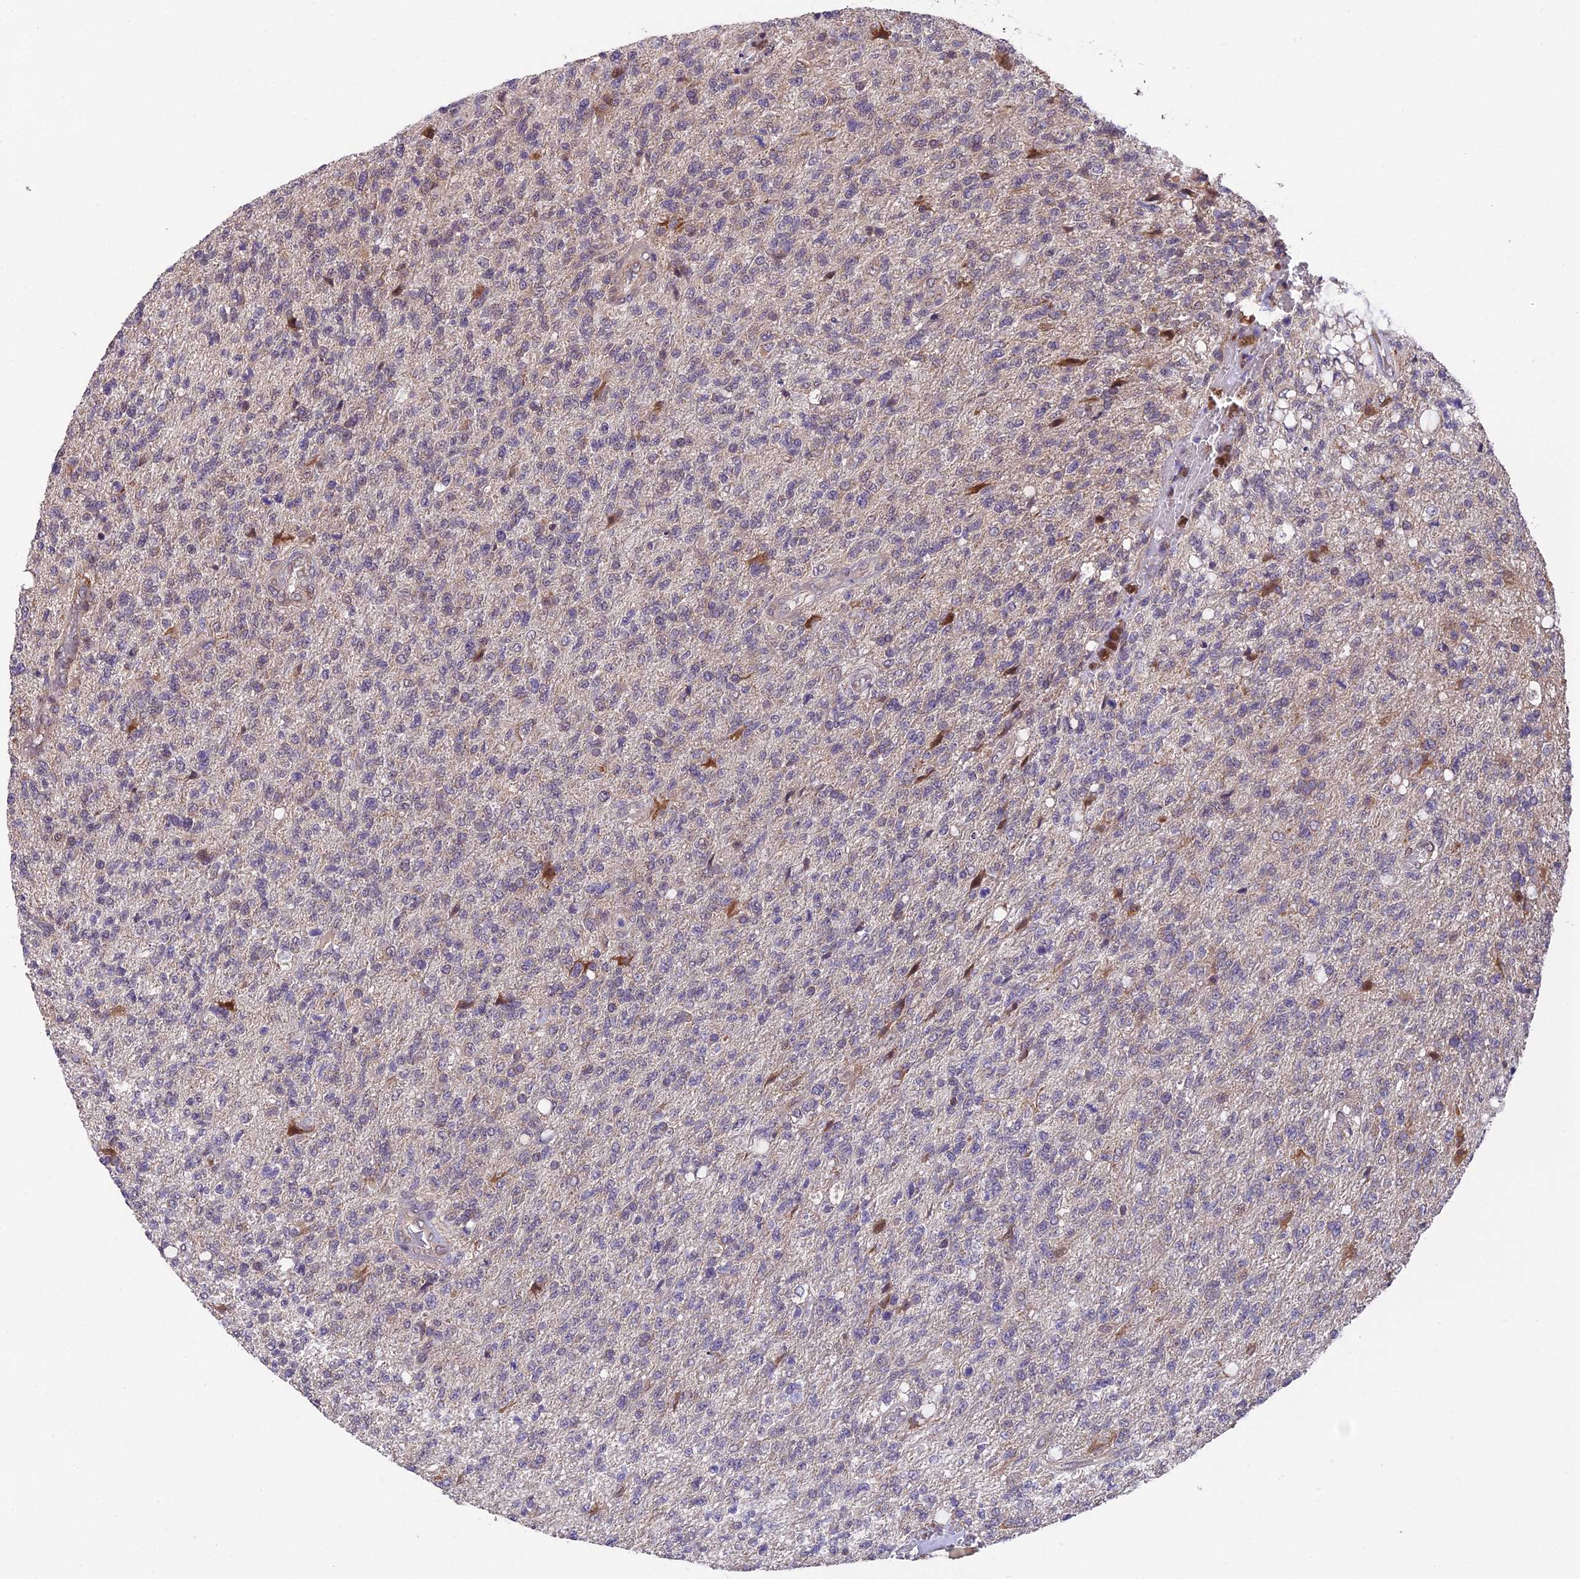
{"staining": {"intensity": "moderate", "quantity": "<25%", "location": "cytoplasmic/membranous"}, "tissue": "glioma", "cell_type": "Tumor cells", "image_type": "cancer", "snomed": [{"axis": "morphology", "description": "Glioma, malignant, High grade"}, {"axis": "topography", "description": "Brain"}], "caption": "The photomicrograph displays staining of glioma, revealing moderate cytoplasmic/membranous protein positivity (brown color) within tumor cells. (Brightfield microscopy of DAB IHC at high magnification).", "gene": "CYP2R1", "patient": {"sex": "male", "age": 56}}